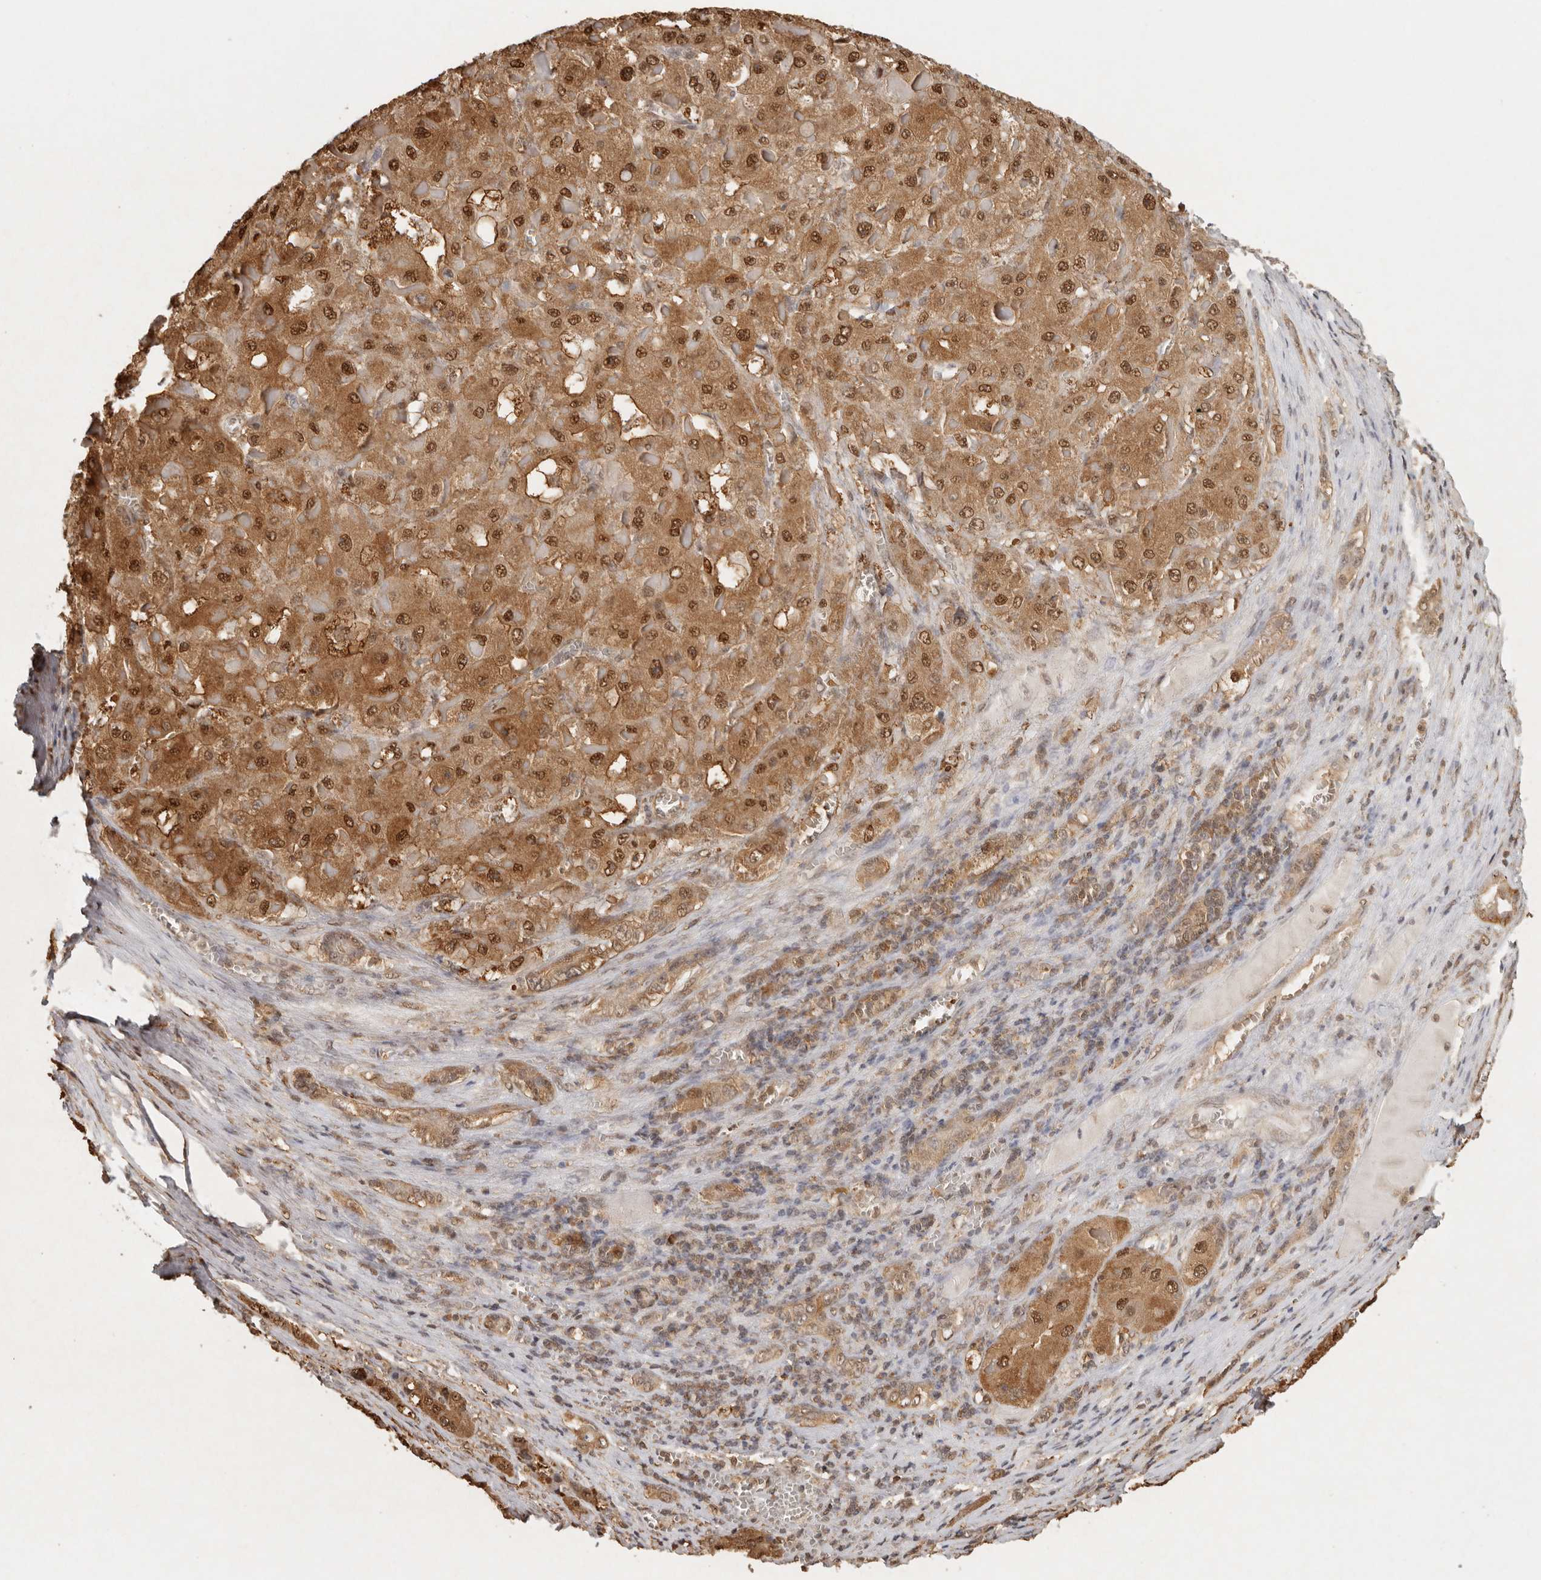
{"staining": {"intensity": "strong", "quantity": ">75%", "location": "cytoplasmic/membranous,nuclear"}, "tissue": "liver cancer", "cell_type": "Tumor cells", "image_type": "cancer", "snomed": [{"axis": "morphology", "description": "Carcinoma, Hepatocellular, NOS"}, {"axis": "topography", "description": "Liver"}], "caption": "Immunohistochemistry (IHC) (DAB) staining of hepatocellular carcinoma (liver) exhibits strong cytoplasmic/membranous and nuclear protein positivity in about >75% of tumor cells. The staining is performed using DAB (3,3'-diaminobenzidine) brown chromogen to label protein expression. The nuclei are counter-stained blue using hematoxylin.", "gene": "PSMA5", "patient": {"sex": "female", "age": 73}}